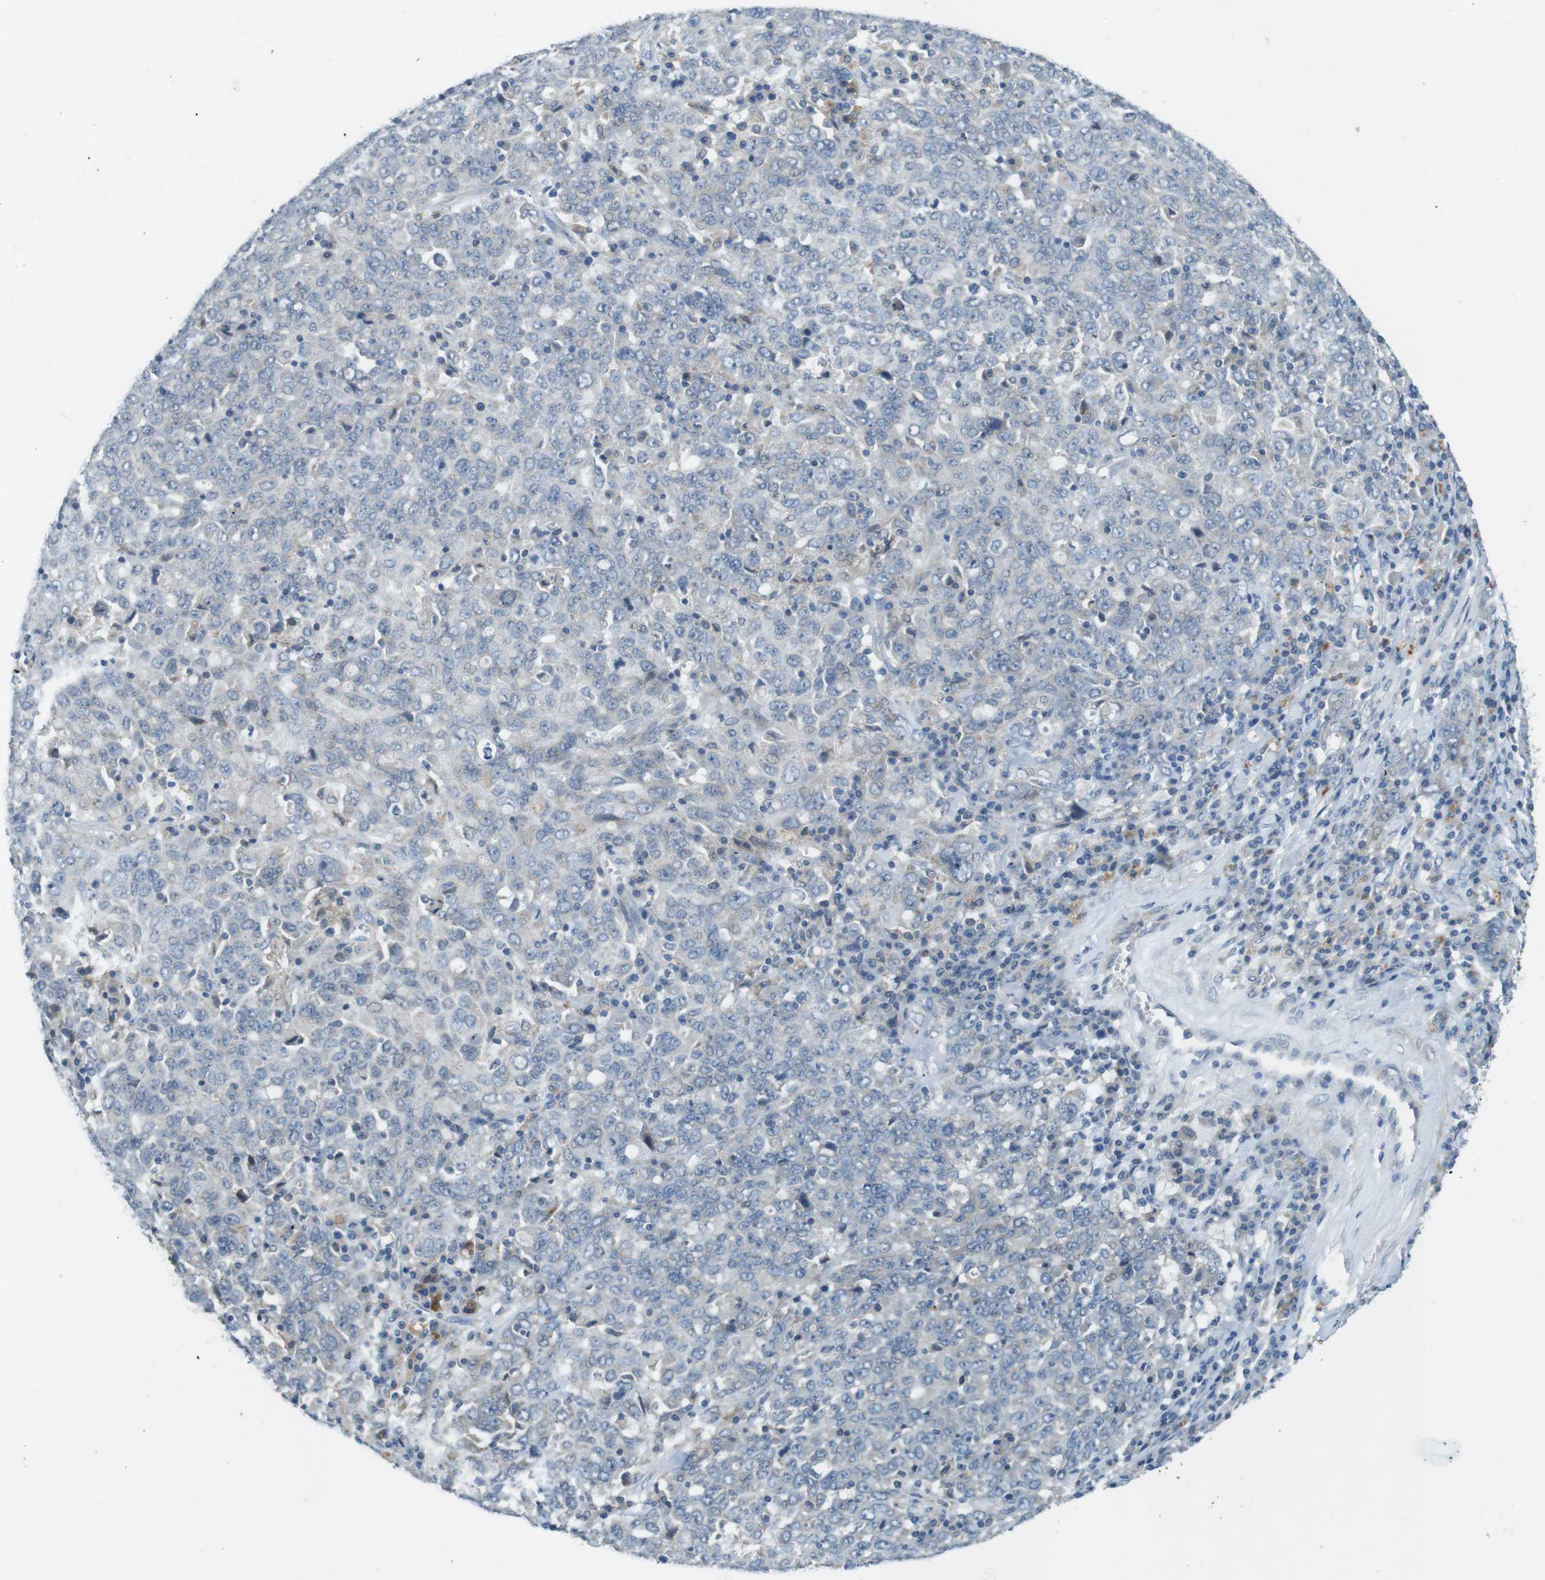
{"staining": {"intensity": "negative", "quantity": "none", "location": "none"}, "tissue": "ovarian cancer", "cell_type": "Tumor cells", "image_type": "cancer", "snomed": [{"axis": "morphology", "description": "Carcinoma, endometroid"}, {"axis": "topography", "description": "Ovary"}], "caption": "The photomicrograph displays no significant staining in tumor cells of endometroid carcinoma (ovarian). Brightfield microscopy of immunohistochemistry (IHC) stained with DAB (brown) and hematoxylin (blue), captured at high magnification.", "gene": "TYW1", "patient": {"sex": "female", "age": 62}}